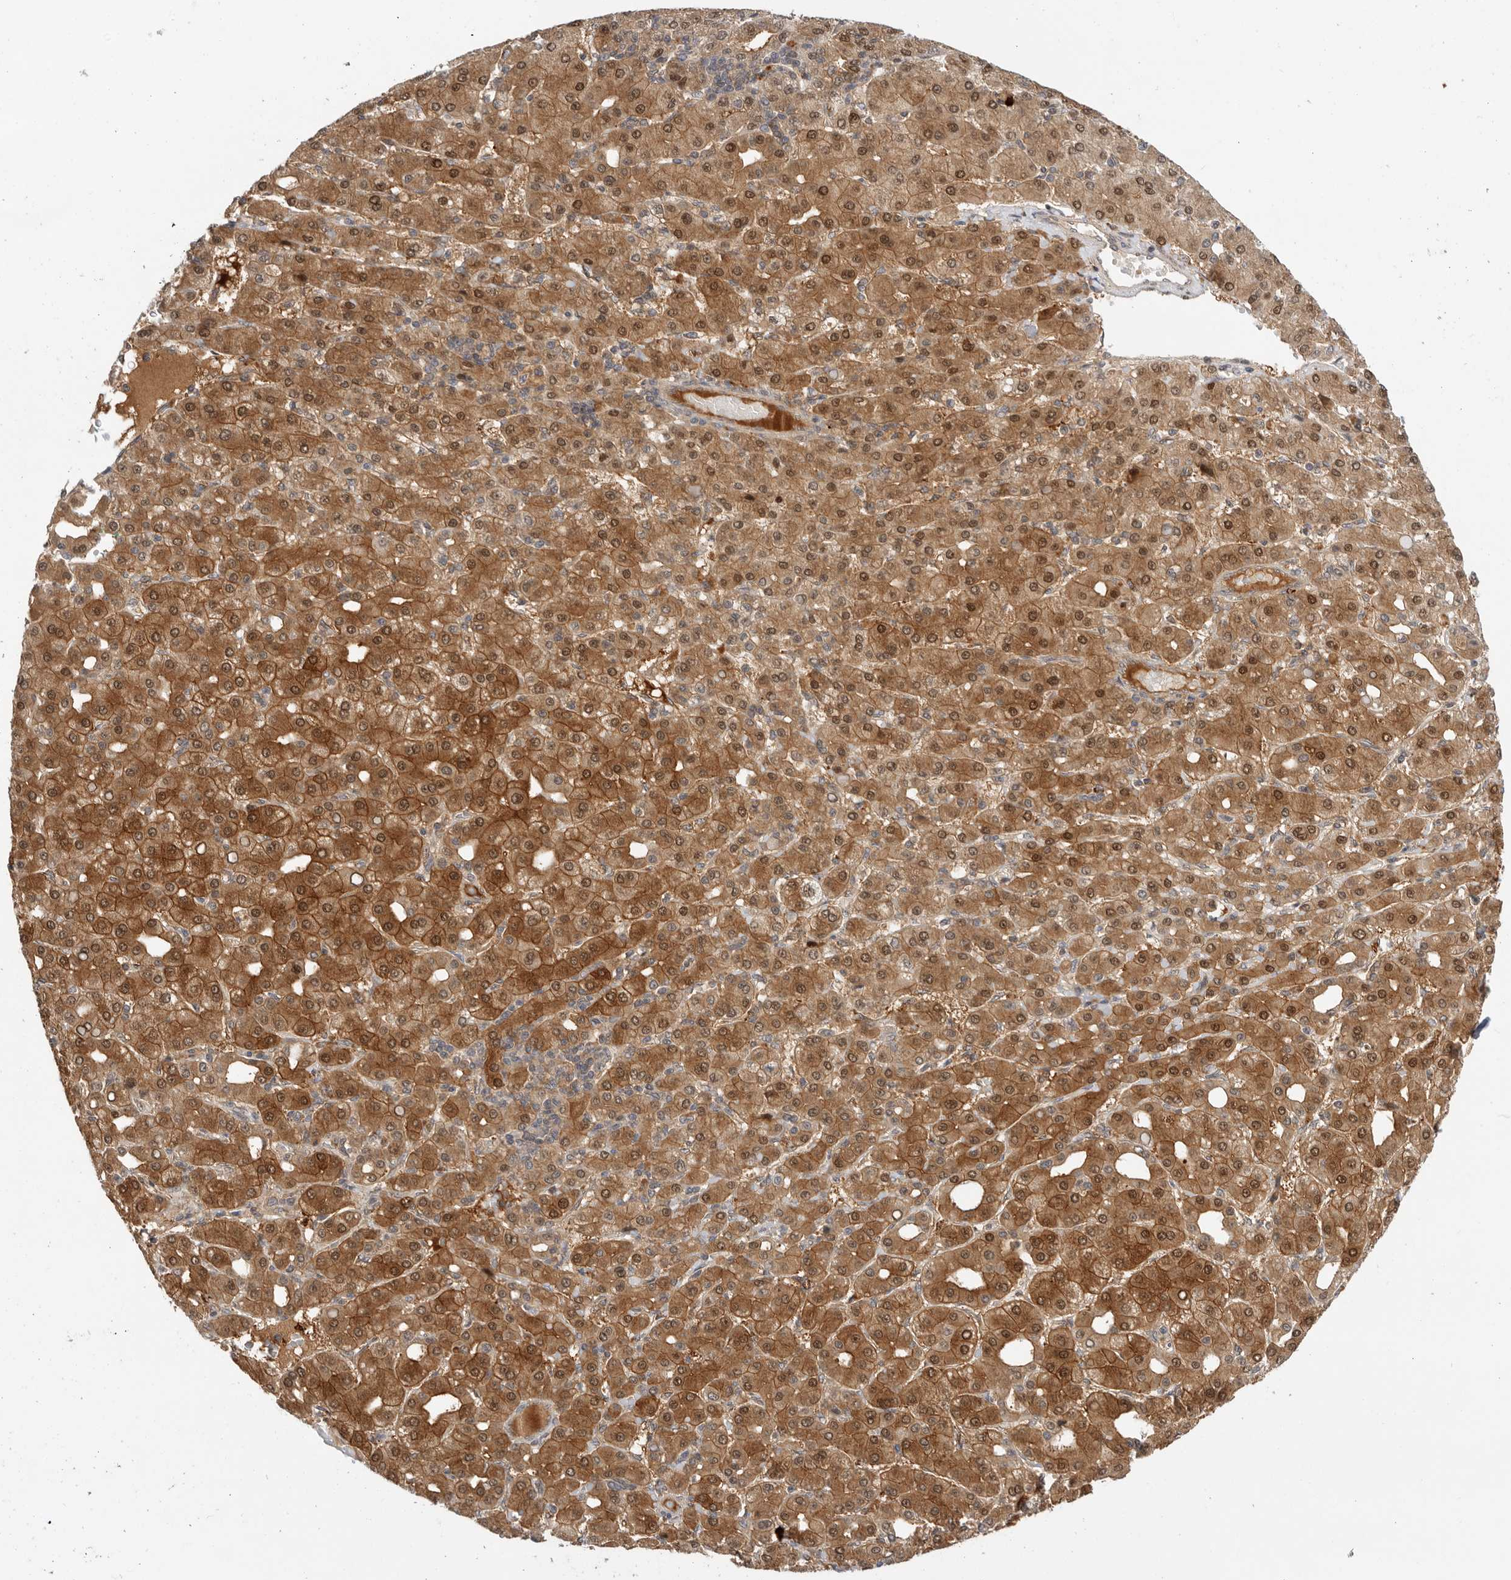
{"staining": {"intensity": "moderate", "quantity": ">75%", "location": "cytoplasmic/membranous,nuclear"}, "tissue": "liver cancer", "cell_type": "Tumor cells", "image_type": "cancer", "snomed": [{"axis": "morphology", "description": "Carcinoma, Hepatocellular, NOS"}, {"axis": "topography", "description": "Liver"}], "caption": "Immunohistochemistry (IHC) (DAB) staining of human liver cancer displays moderate cytoplasmic/membranous and nuclear protein expression in about >75% of tumor cells.", "gene": "DCAF8", "patient": {"sex": "male", "age": 65}}